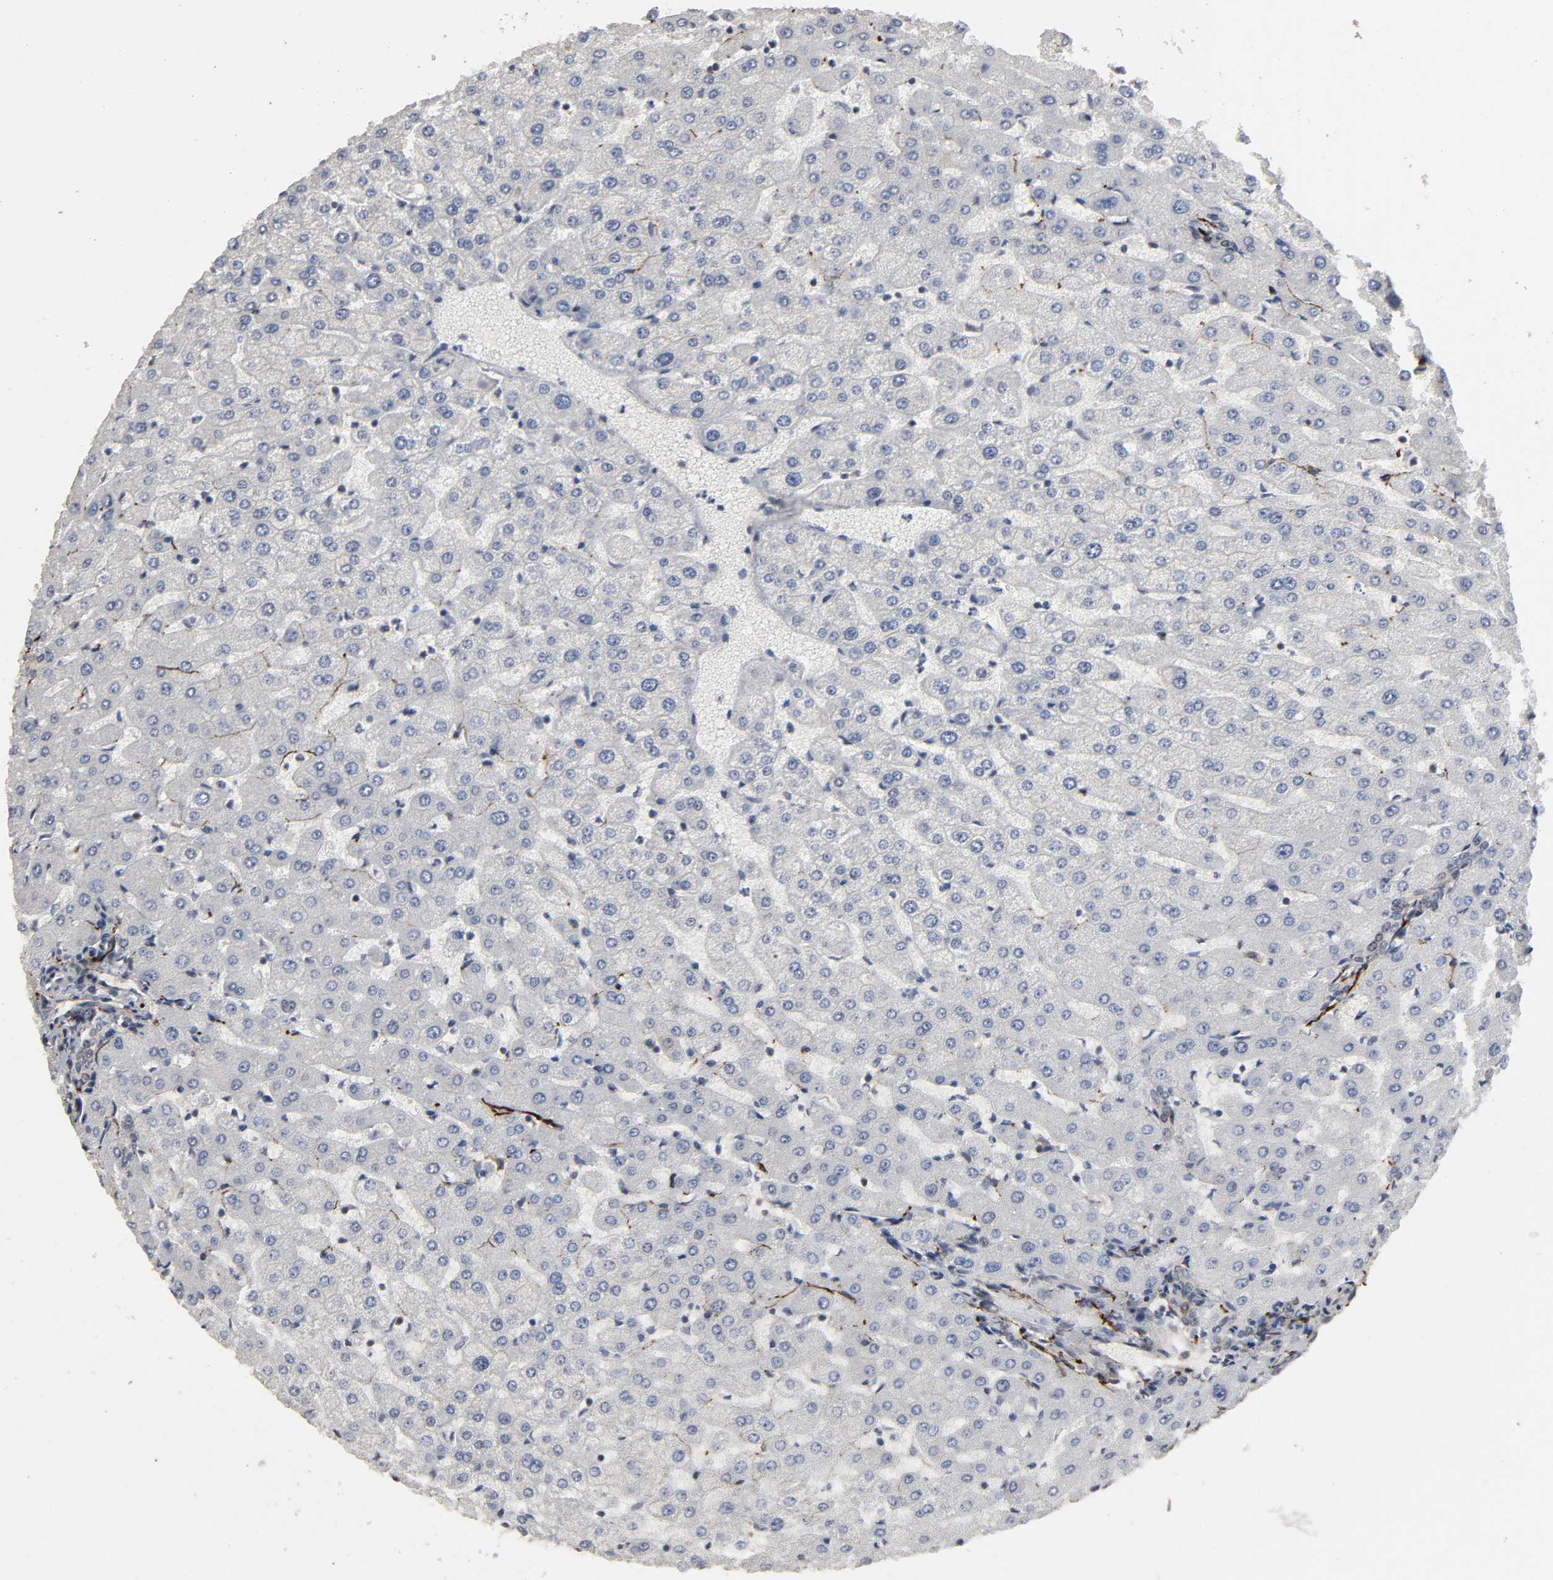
{"staining": {"intensity": "negative", "quantity": "none", "location": "none"}, "tissue": "liver", "cell_type": "Cholangiocytes", "image_type": "normal", "snomed": [{"axis": "morphology", "description": "Normal tissue, NOS"}, {"axis": "morphology", "description": "Fibrosis, NOS"}, {"axis": "topography", "description": "Liver"}], "caption": "There is no significant positivity in cholangiocytes of liver. (Immunohistochemistry, brightfield microscopy, high magnification).", "gene": "AHNAK2", "patient": {"sex": "female", "age": 29}}